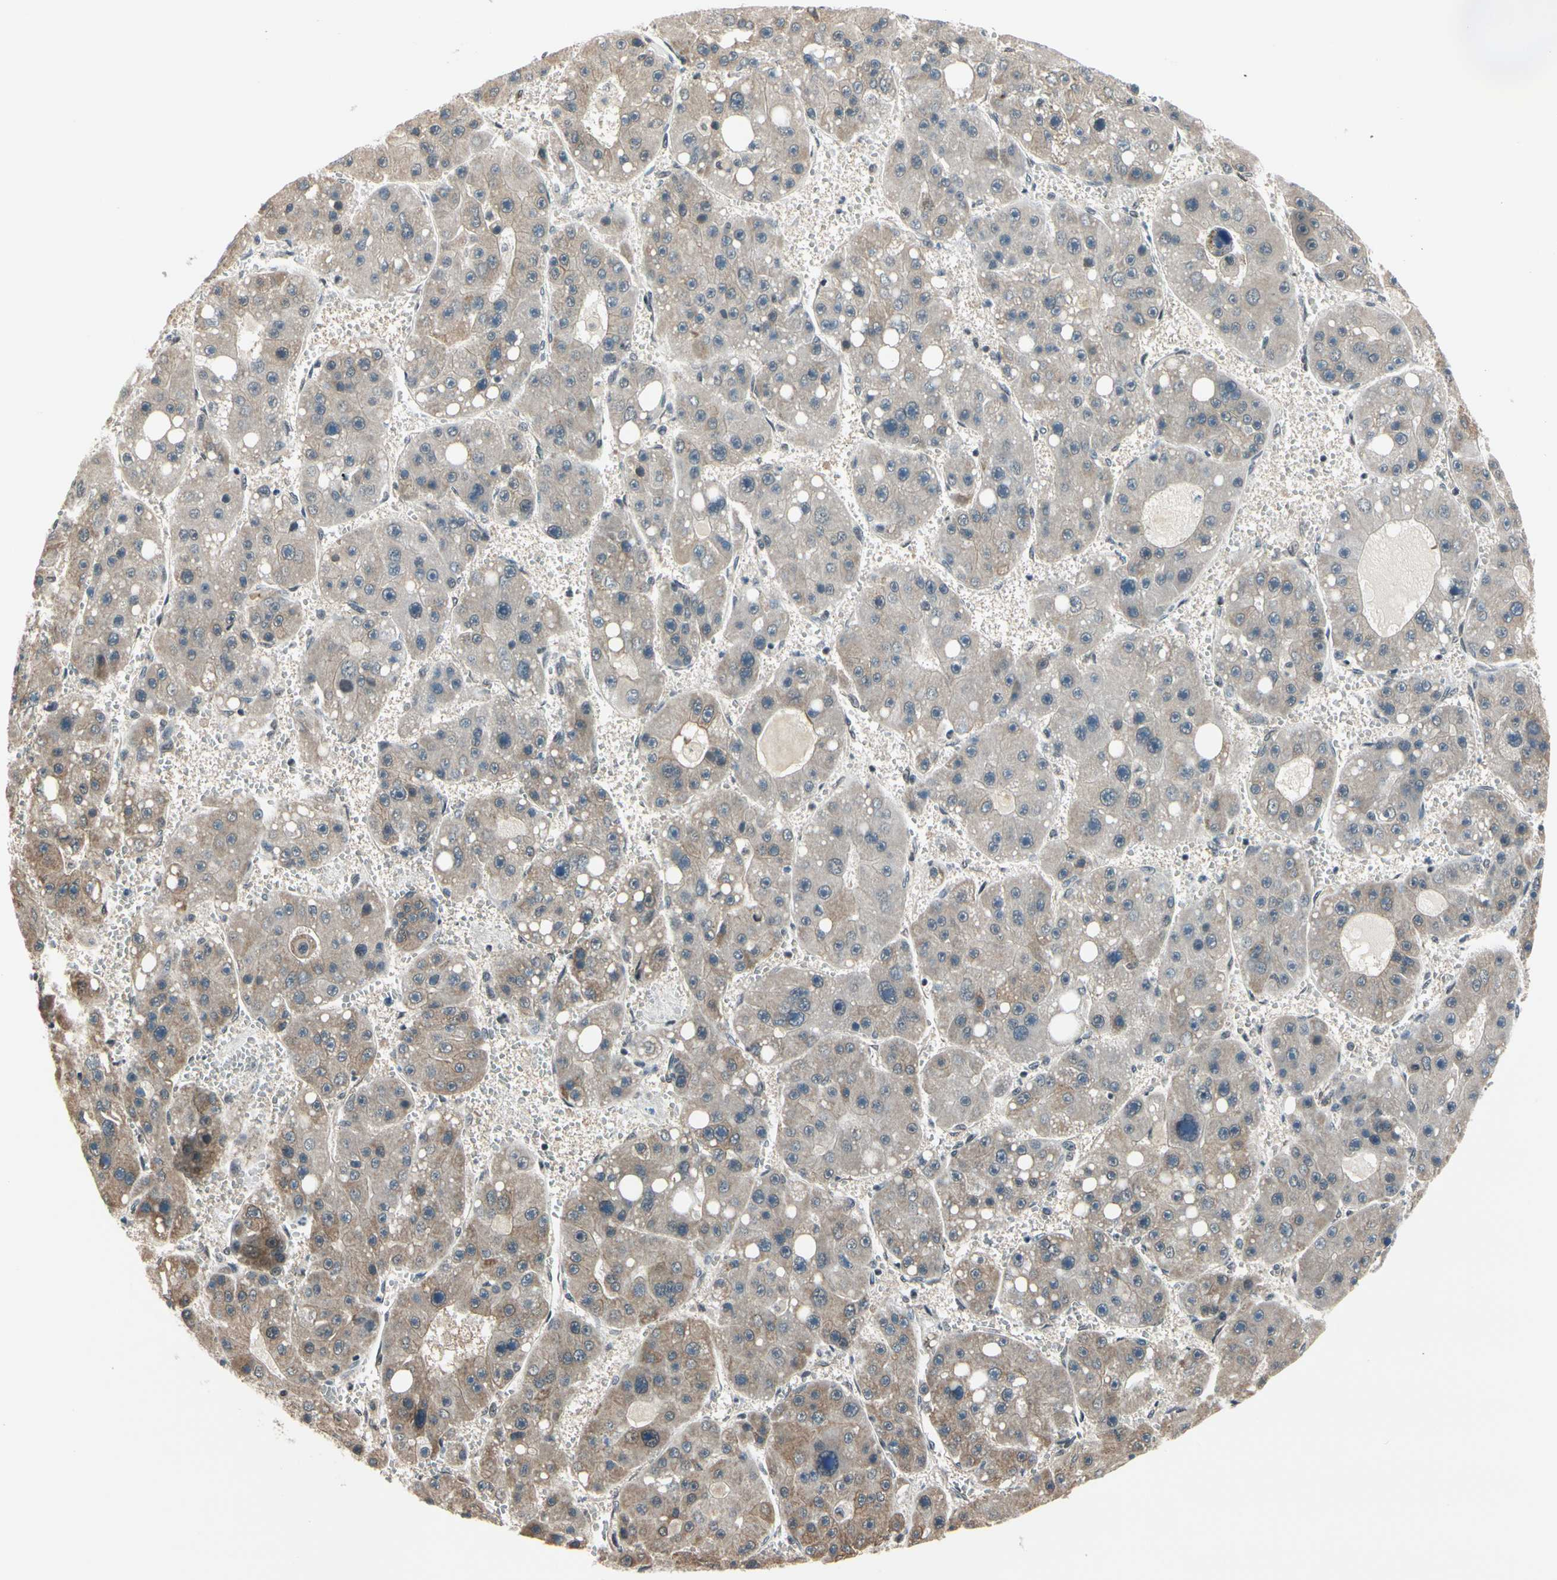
{"staining": {"intensity": "weak", "quantity": "25%-75%", "location": "cytoplasmic/membranous"}, "tissue": "liver cancer", "cell_type": "Tumor cells", "image_type": "cancer", "snomed": [{"axis": "morphology", "description": "Carcinoma, Hepatocellular, NOS"}, {"axis": "topography", "description": "Liver"}], "caption": "A high-resolution photomicrograph shows immunohistochemistry staining of liver hepatocellular carcinoma, which demonstrates weak cytoplasmic/membranous positivity in about 25%-75% of tumor cells.", "gene": "TAF12", "patient": {"sex": "female", "age": 61}}